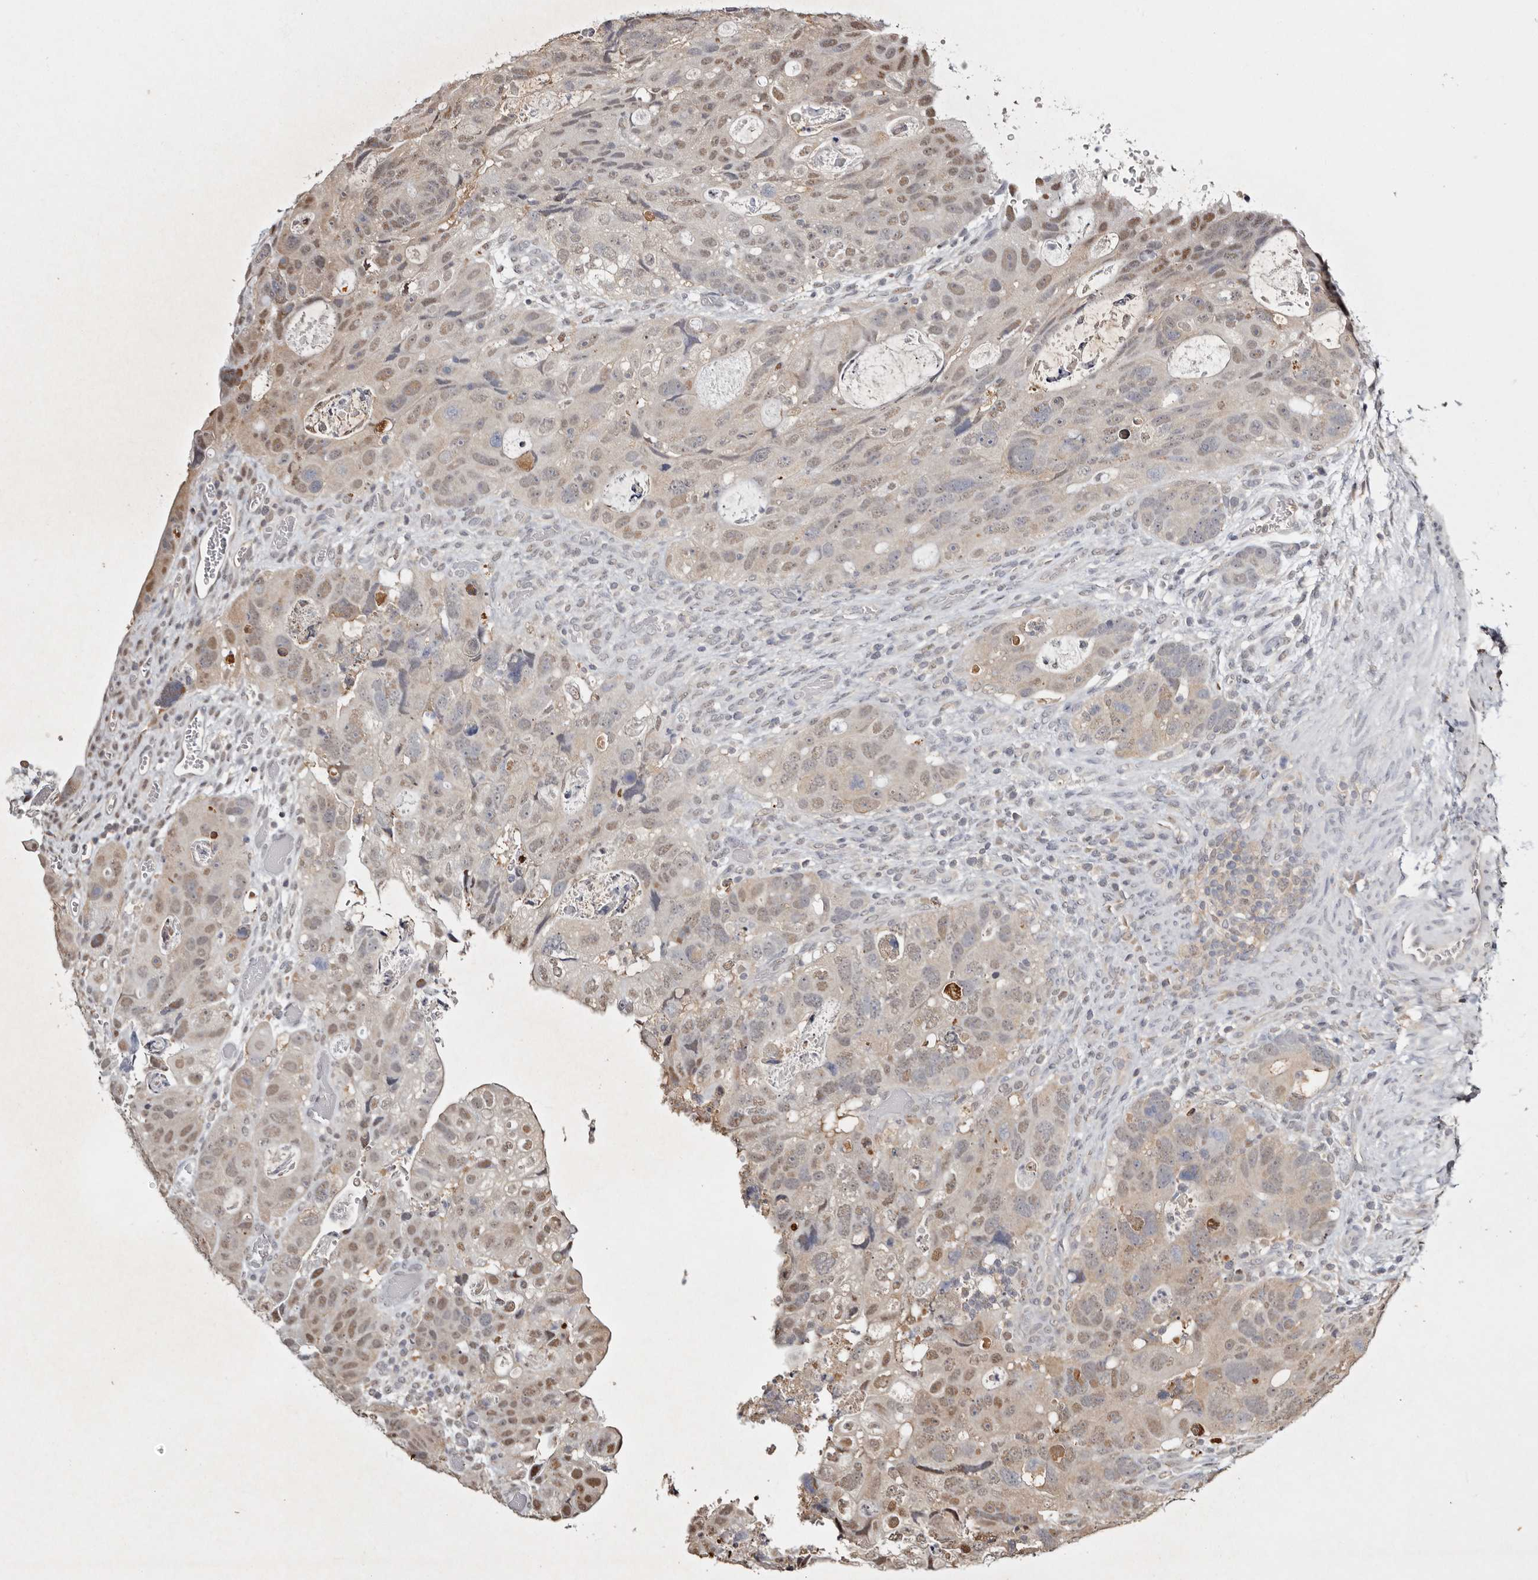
{"staining": {"intensity": "moderate", "quantity": "25%-75%", "location": "nuclear"}, "tissue": "colorectal cancer", "cell_type": "Tumor cells", "image_type": "cancer", "snomed": [{"axis": "morphology", "description": "Adenocarcinoma, NOS"}, {"axis": "topography", "description": "Rectum"}], "caption": "High-power microscopy captured an IHC histopathology image of colorectal adenocarcinoma, revealing moderate nuclear expression in about 25%-75% of tumor cells. The staining is performed using DAB brown chromogen to label protein expression. The nuclei are counter-stained blue using hematoxylin.", "gene": "PSMA5", "patient": {"sex": "male", "age": 59}}